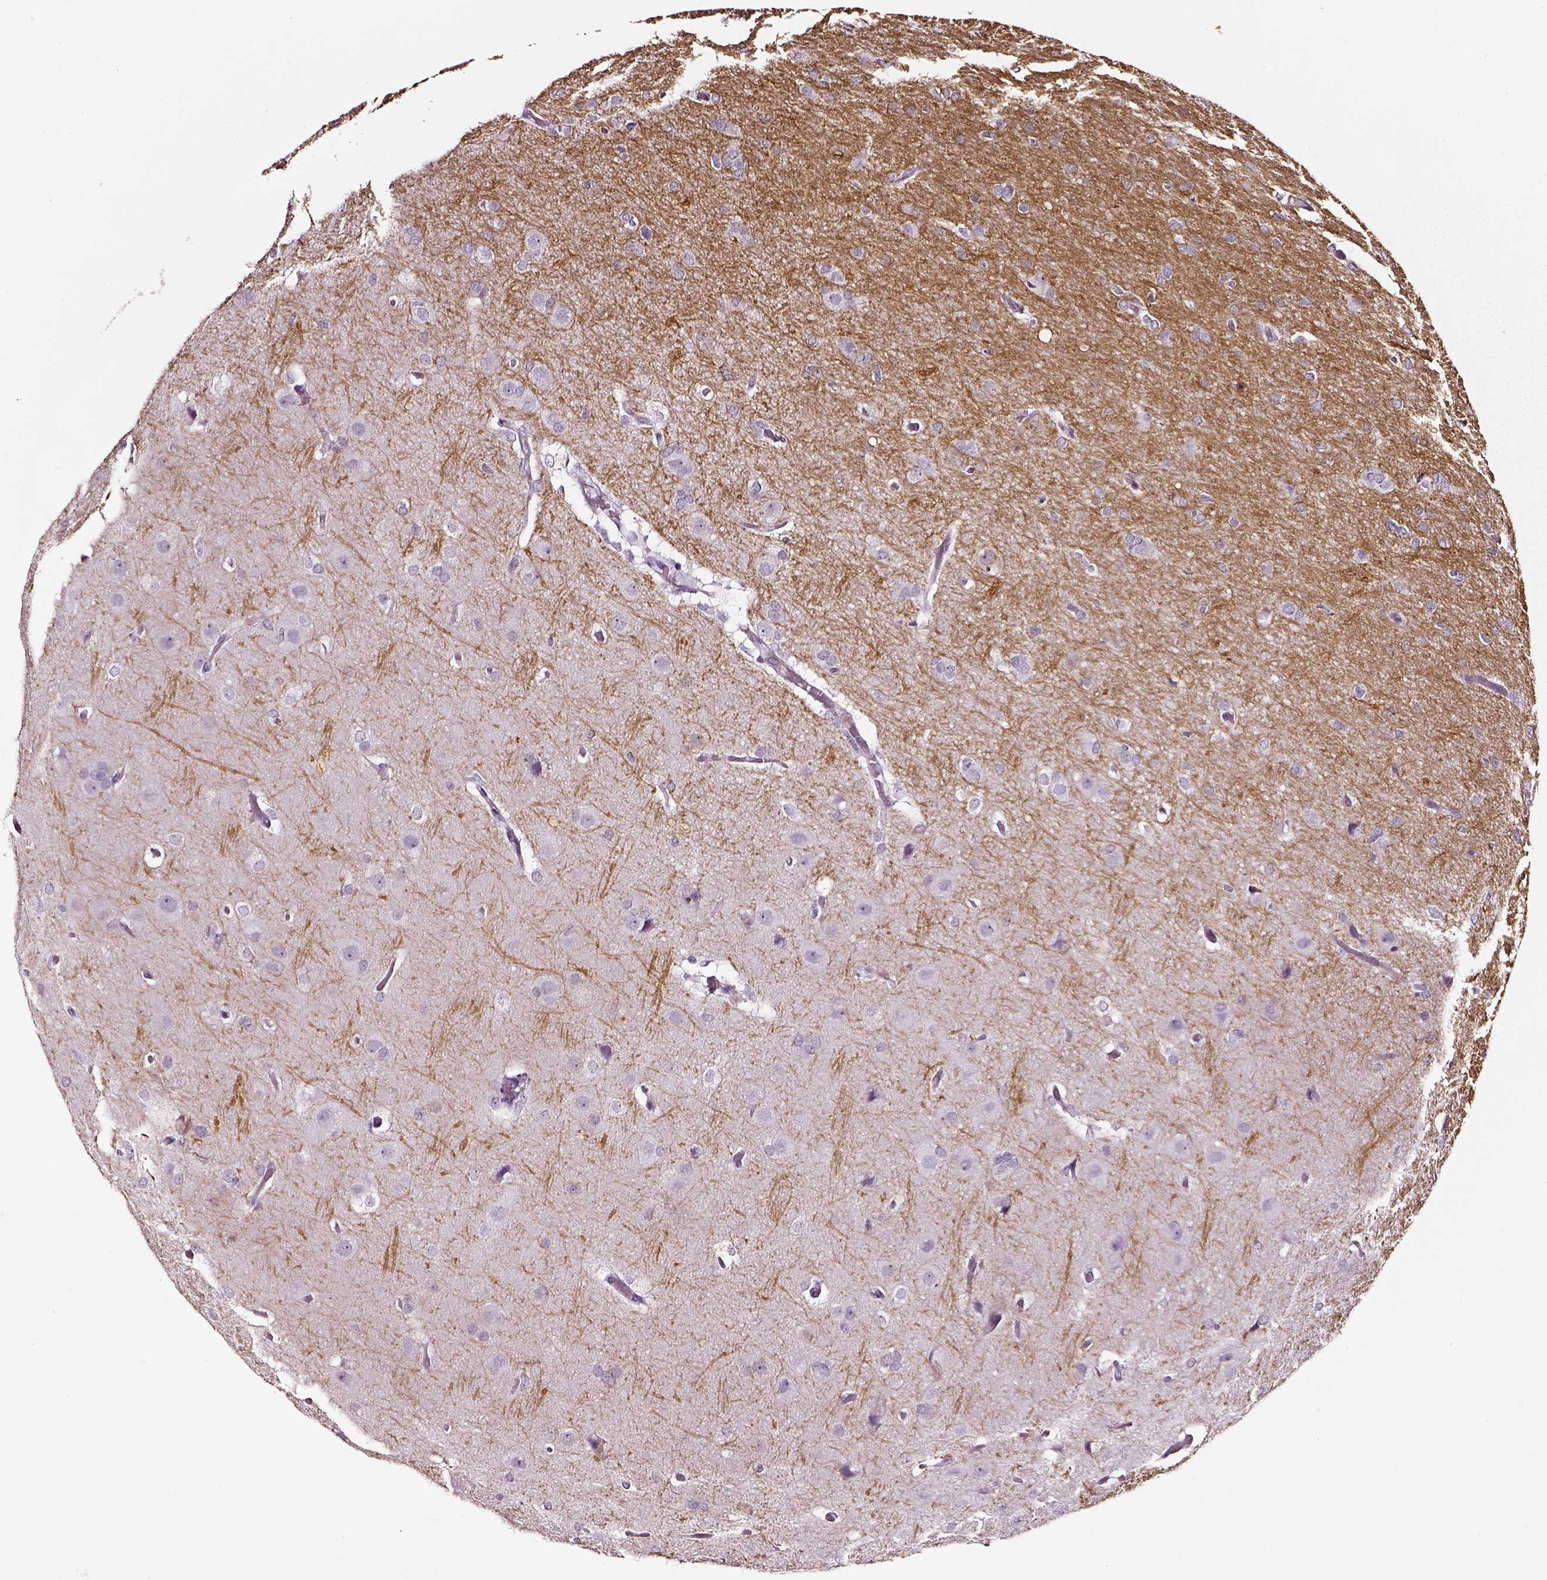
{"staining": {"intensity": "negative", "quantity": "none", "location": "none"}, "tissue": "glioma", "cell_type": "Tumor cells", "image_type": "cancer", "snomed": [{"axis": "morphology", "description": "Glioma, malignant, High grade"}, {"axis": "topography", "description": "Brain"}], "caption": "The photomicrograph shows no staining of tumor cells in malignant glioma (high-grade). (Stains: DAB IHC with hematoxylin counter stain, Microscopy: brightfield microscopy at high magnification).", "gene": "SMIM17", "patient": {"sex": "male", "age": 53}}